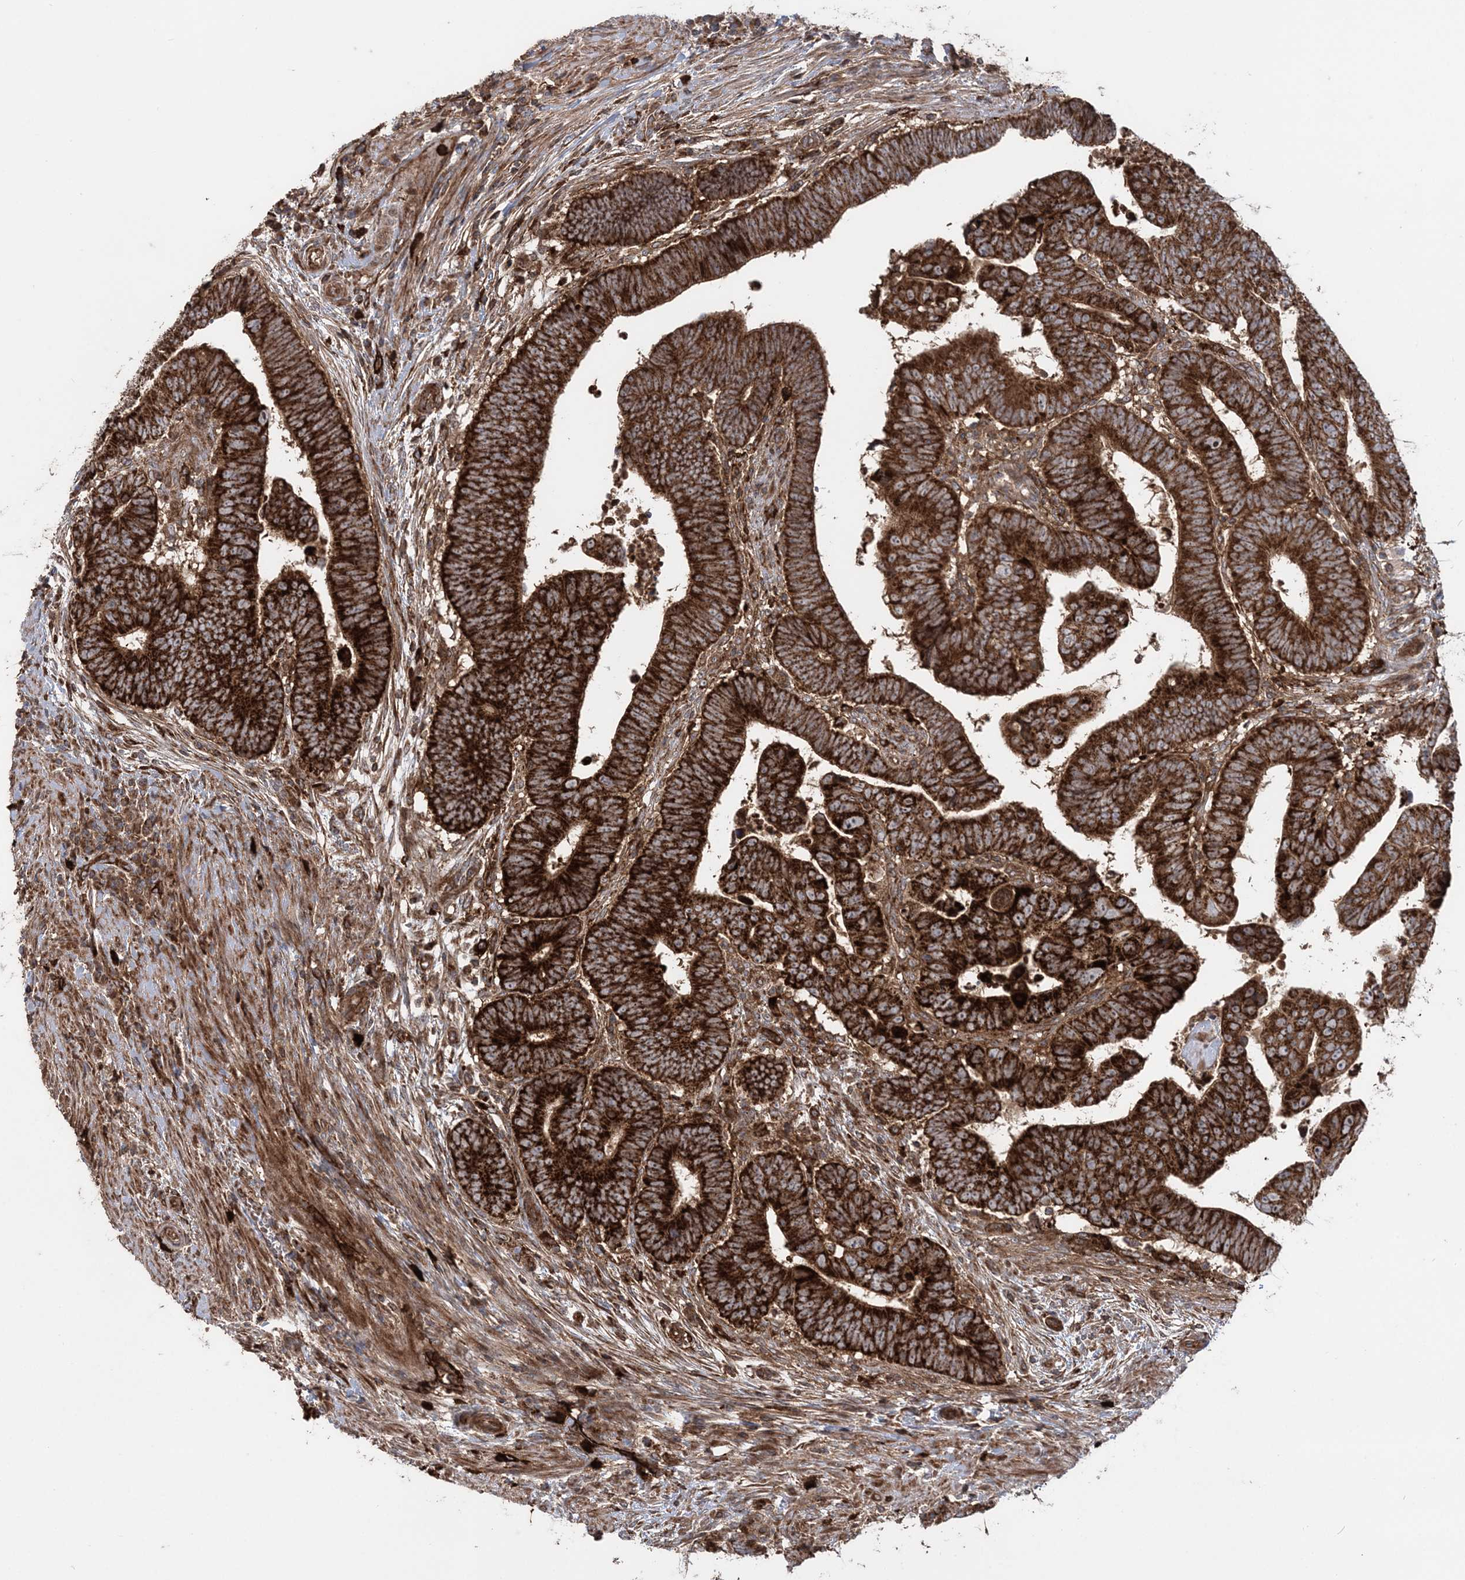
{"staining": {"intensity": "strong", "quantity": ">75%", "location": "cytoplasmic/membranous"}, "tissue": "colorectal cancer", "cell_type": "Tumor cells", "image_type": "cancer", "snomed": [{"axis": "morphology", "description": "Normal tissue, NOS"}, {"axis": "morphology", "description": "Adenocarcinoma, NOS"}, {"axis": "topography", "description": "Rectum"}], "caption": "This photomicrograph exhibits immunohistochemistry (IHC) staining of human colorectal cancer, with high strong cytoplasmic/membranous expression in about >75% of tumor cells.", "gene": "LRPPRC", "patient": {"sex": "female", "age": 65}}